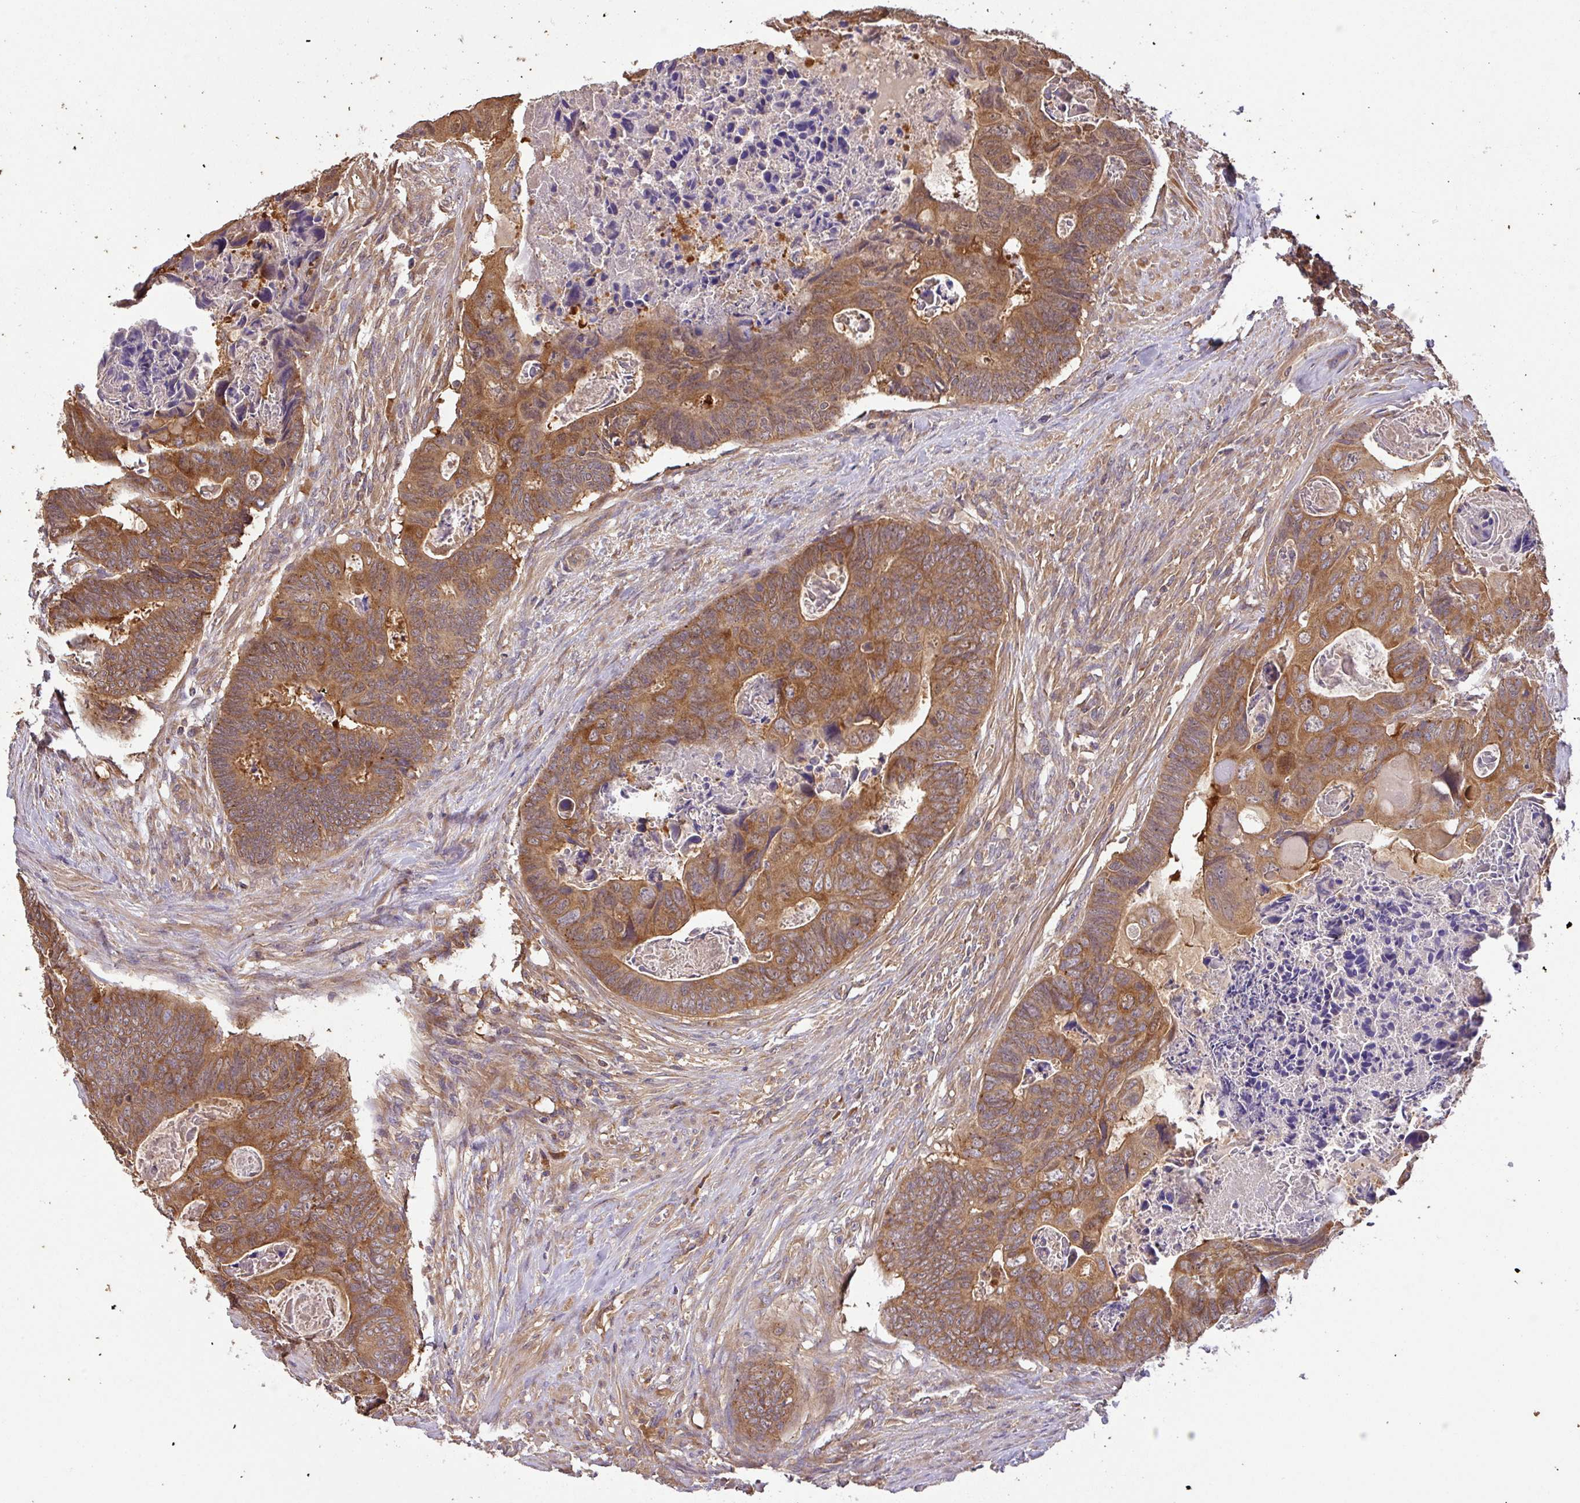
{"staining": {"intensity": "moderate", "quantity": ">75%", "location": "cytoplasmic/membranous"}, "tissue": "colorectal cancer", "cell_type": "Tumor cells", "image_type": "cancer", "snomed": [{"axis": "morphology", "description": "Adenocarcinoma, NOS"}, {"axis": "topography", "description": "Rectum"}], "caption": "This histopathology image displays IHC staining of colorectal adenocarcinoma, with medium moderate cytoplasmic/membranous staining in approximately >75% of tumor cells.", "gene": "GSPT1", "patient": {"sex": "female", "age": 78}}